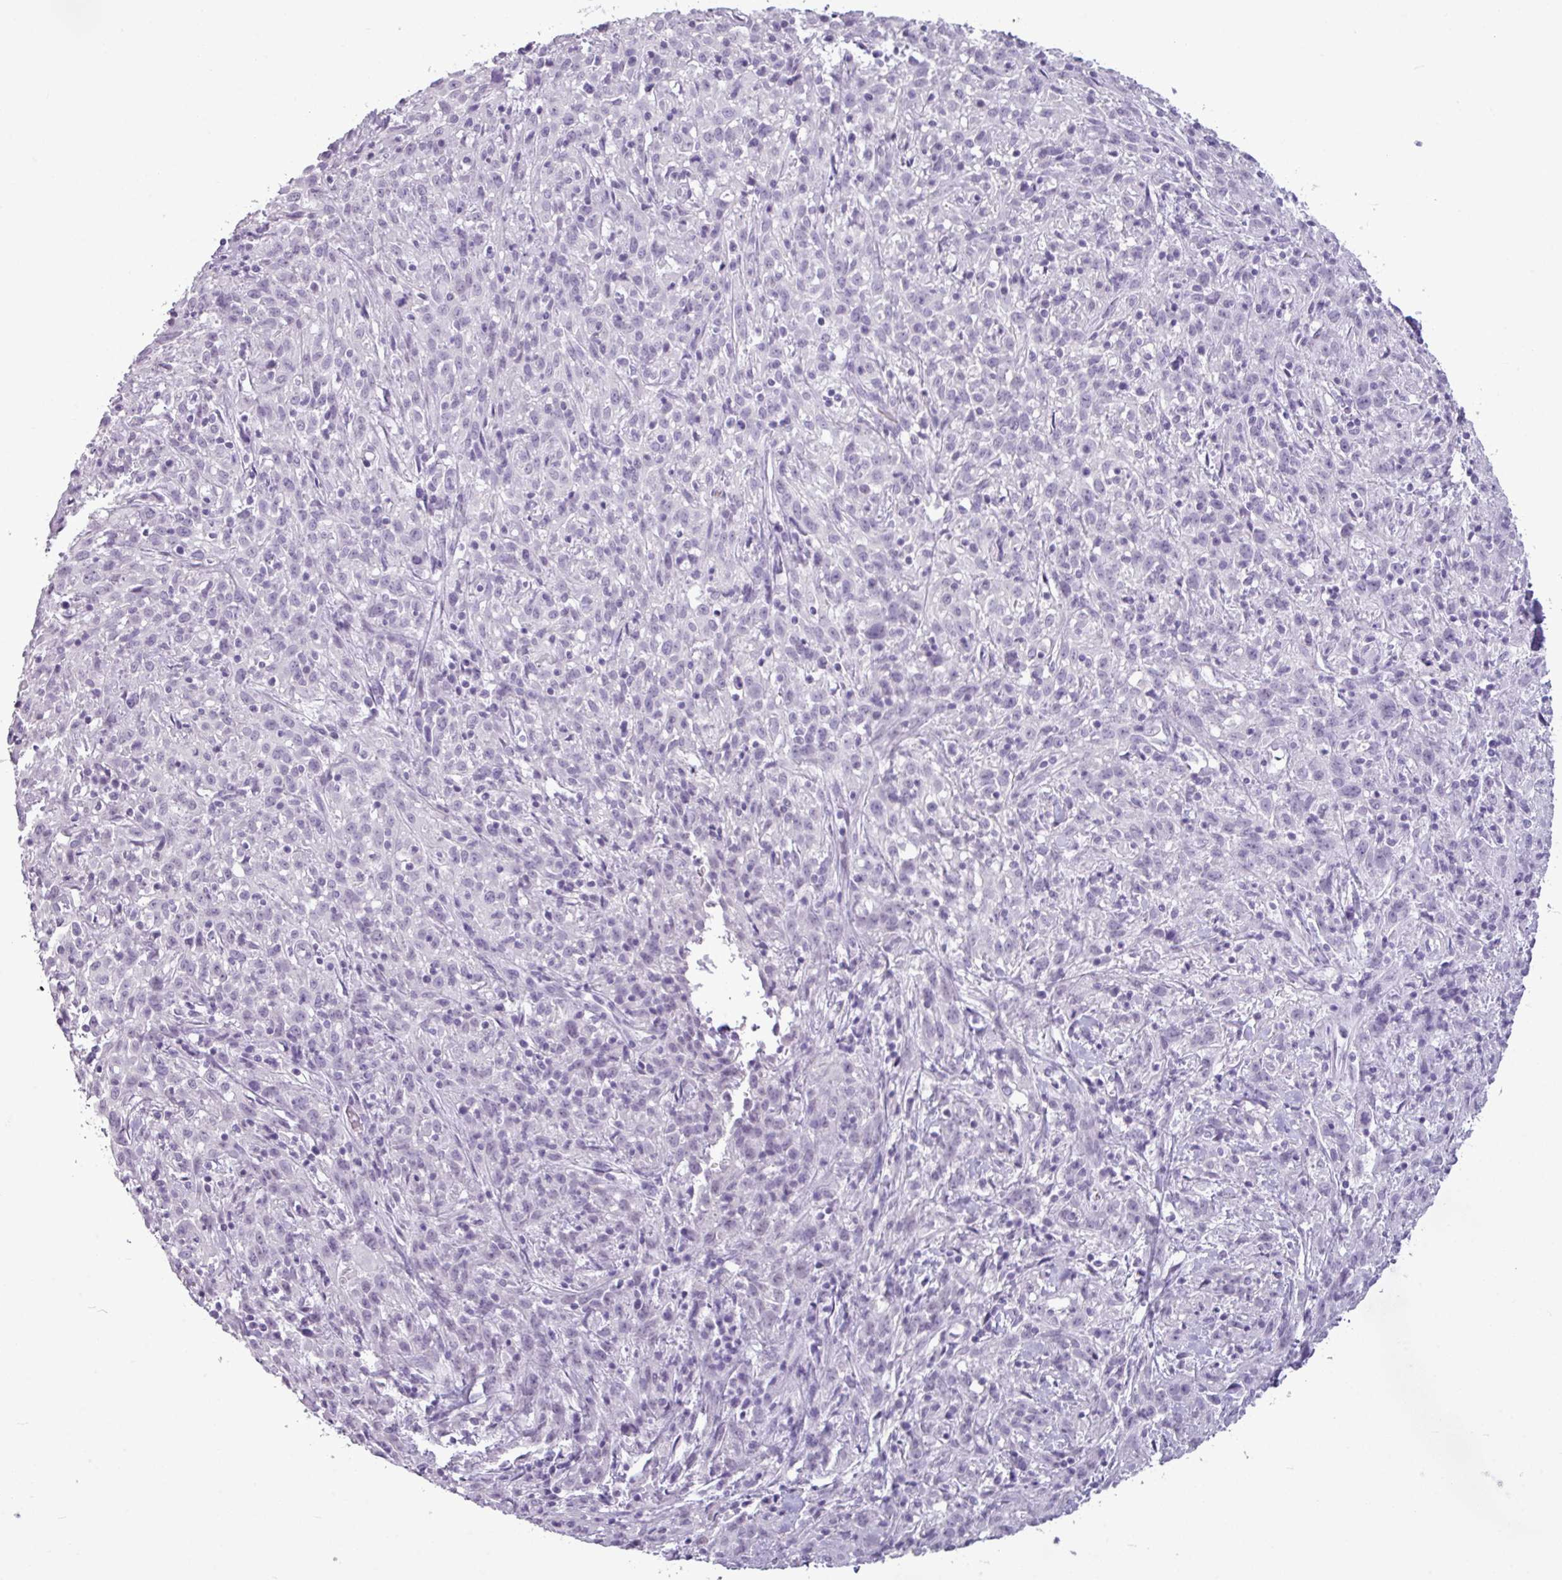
{"staining": {"intensity": "negative", "quantity": "none", "location": "none"}, "tissue": "cervical cancer", "cell_type": "Tumor cells", "image_type": "cancer", "snomed": [{"axis": "morphology", "description": "Squamous cell carcinoma, NOS"}, {"axis": "topography", "description": "Cervix"}], "caption": "The IHC histopathology image has no significant positivity in tumor cells of cervical cancer tissue. (Stains: DAB (3,3'-diaminobenzidine) immunohistochemistry (IHC) with hematoxylin counter stain, Microscopy: brightfield microscopy at high magnification).", "gene": "AMY2A", "patient": {"sex": "female", "age": 57}}